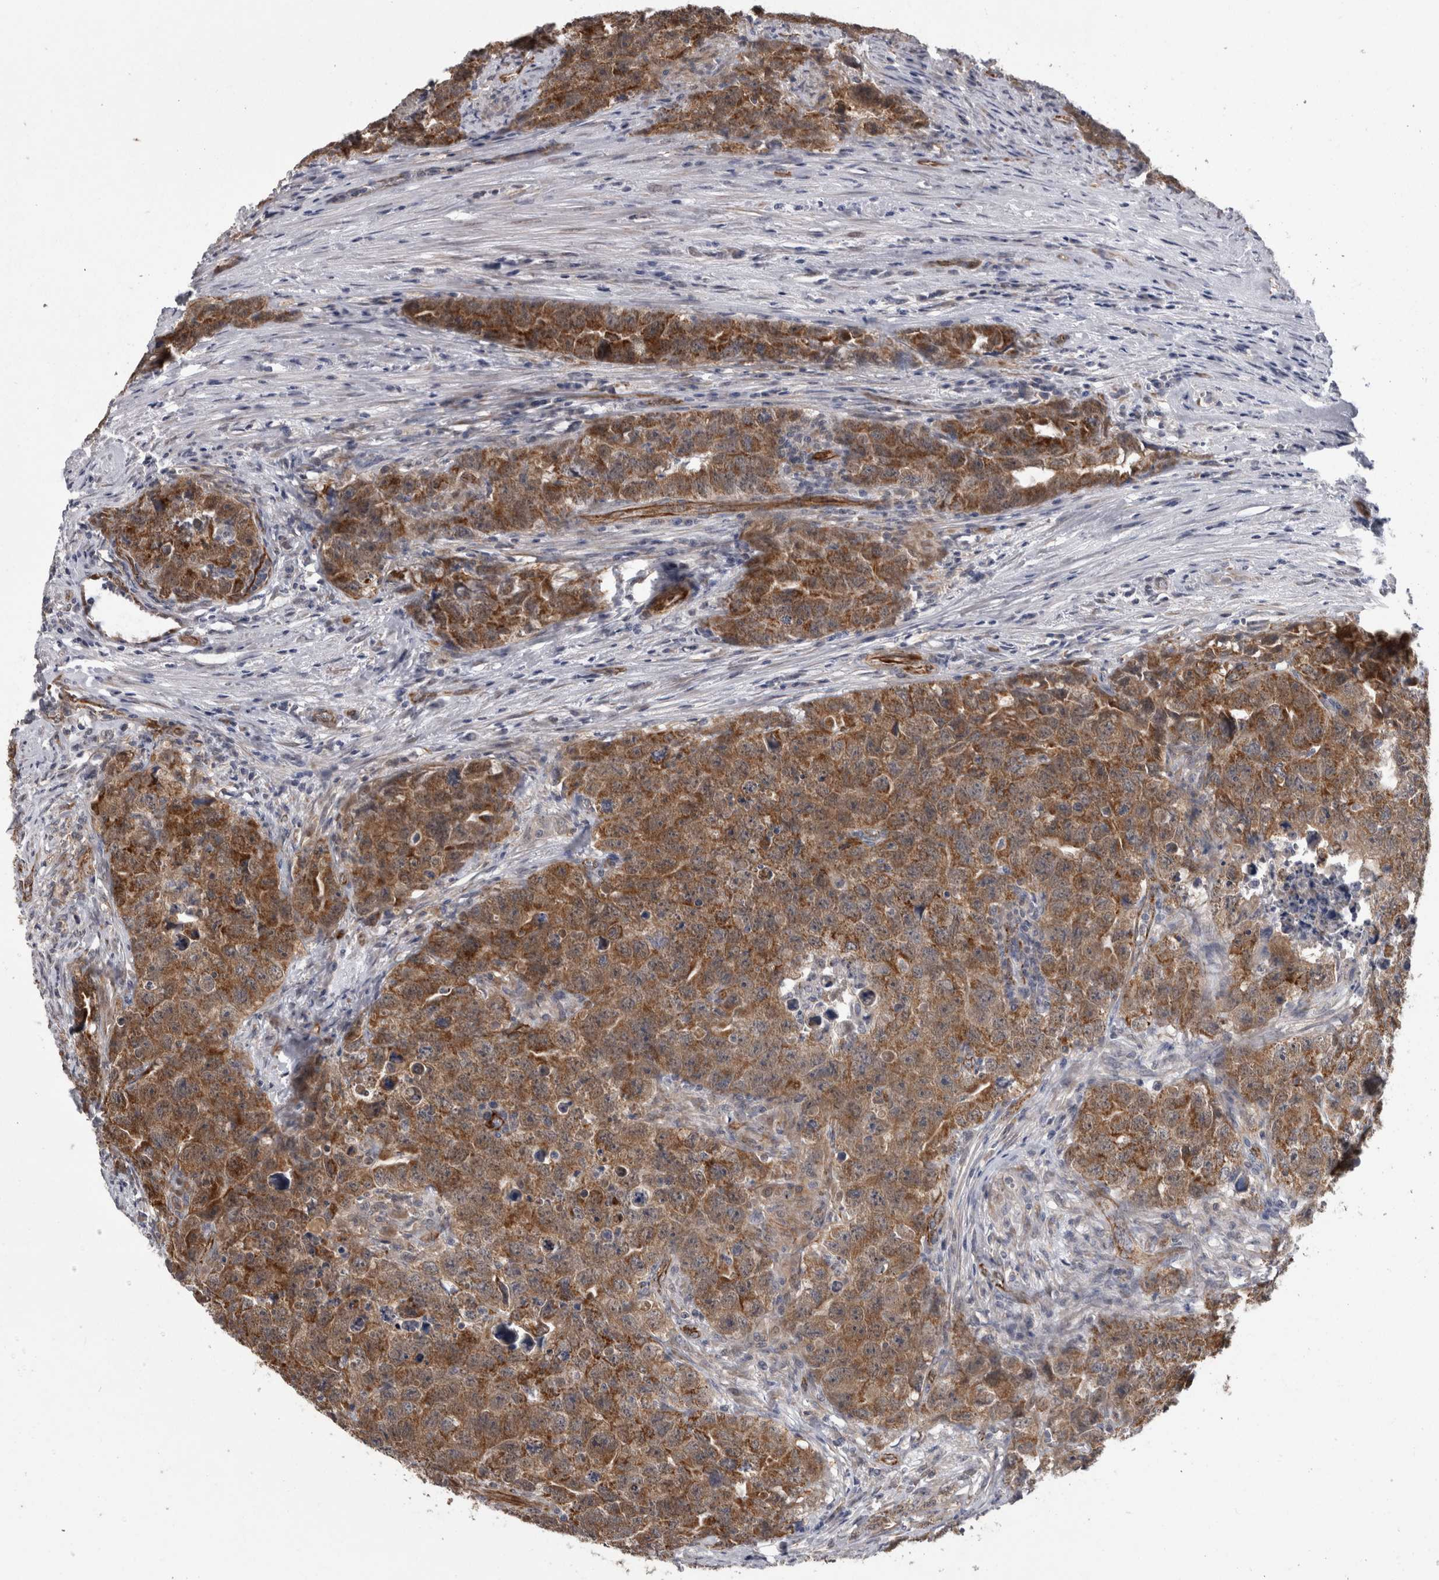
{"staining": {"intensity": "moderate", "quantity": ">75%", "location": "cytoplasmic/membranous"}, "tissue": "testis cancer", "cell_type": "Tumor cells", "image_type": "cancer", "snomed": [{"axis": "morphology", "description": "Seminoma, NOS"}, {"axis": "morphology", "description": "Carcinoma, Embryonal, NOS"}, {"axis": "topography", "description": "Testis"}], "caption": "DAB immunohistochemical staining of testis cancer (seminoma) reveals moderate cytoplasmic/membranous protein positivity in approximately >75% of tumor cells. Using DAB (3,3'-diaminobenzidine) (brown) and hematoxylin (blue) stains, captured at high magnification using brightfield microscopy.", "gene": "ACOT7", "patient": {"sex": "male", "age": 43}}